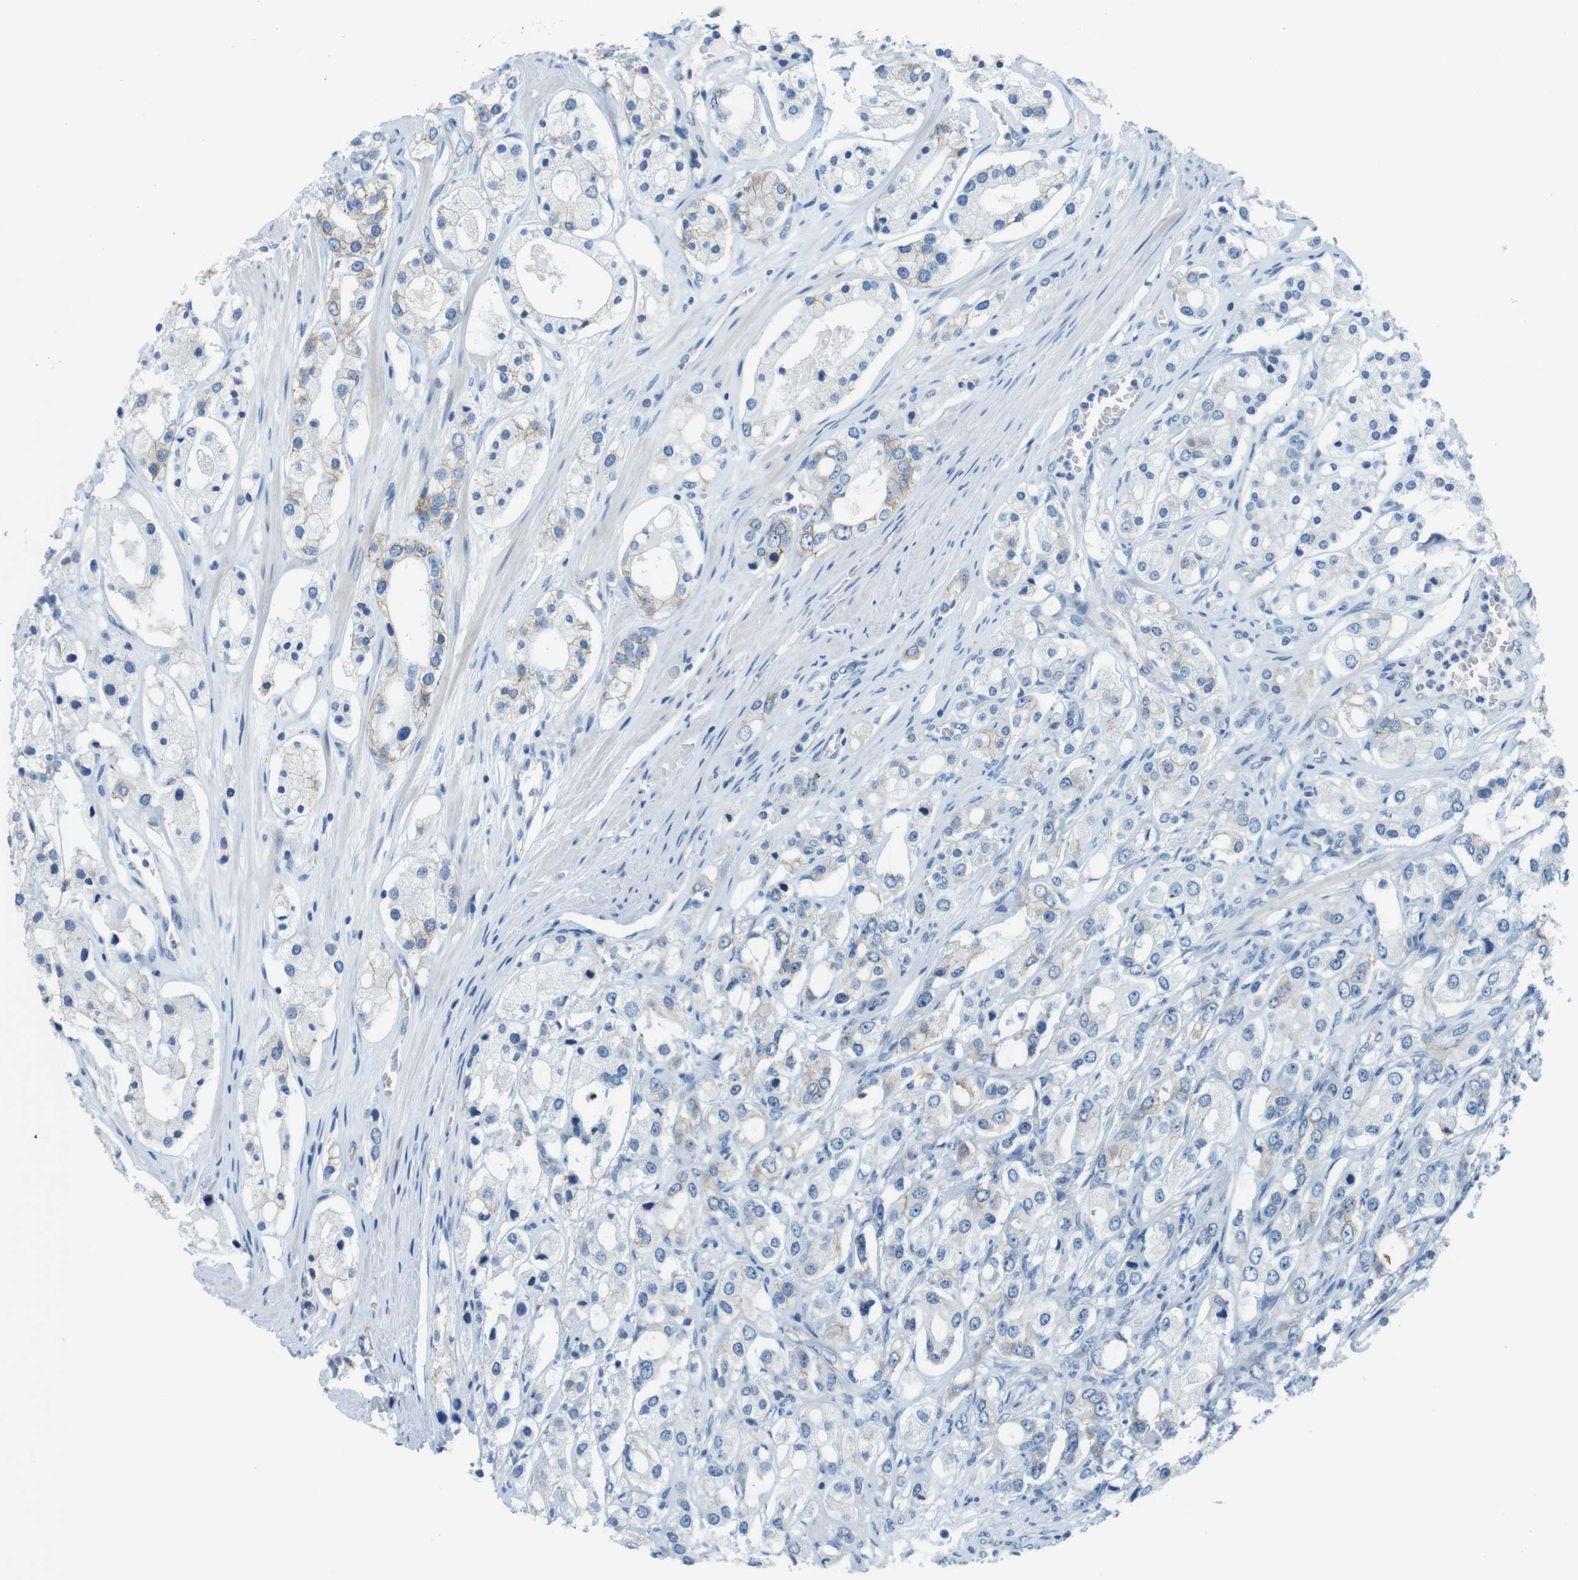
{"staining": {"intensity": "negative", "quantity": "none", "location": "none"}, "tissue": "prostate cancer", "cell_type": "Tumor cells", "image_type": "cancer", "snomed": [{"axis": "morphology", "description": "Adenocarcinoma, High grade"}, {"axis": "topography", "description": "Prostate"}], "caption": "Immunohistochemical staining of adenocarcinoma (high-grade) (prostate) shows no significant positivity in tumor cells.", "gene": "SLC6A6", "patient": {"sex": "male", "age": 65}}